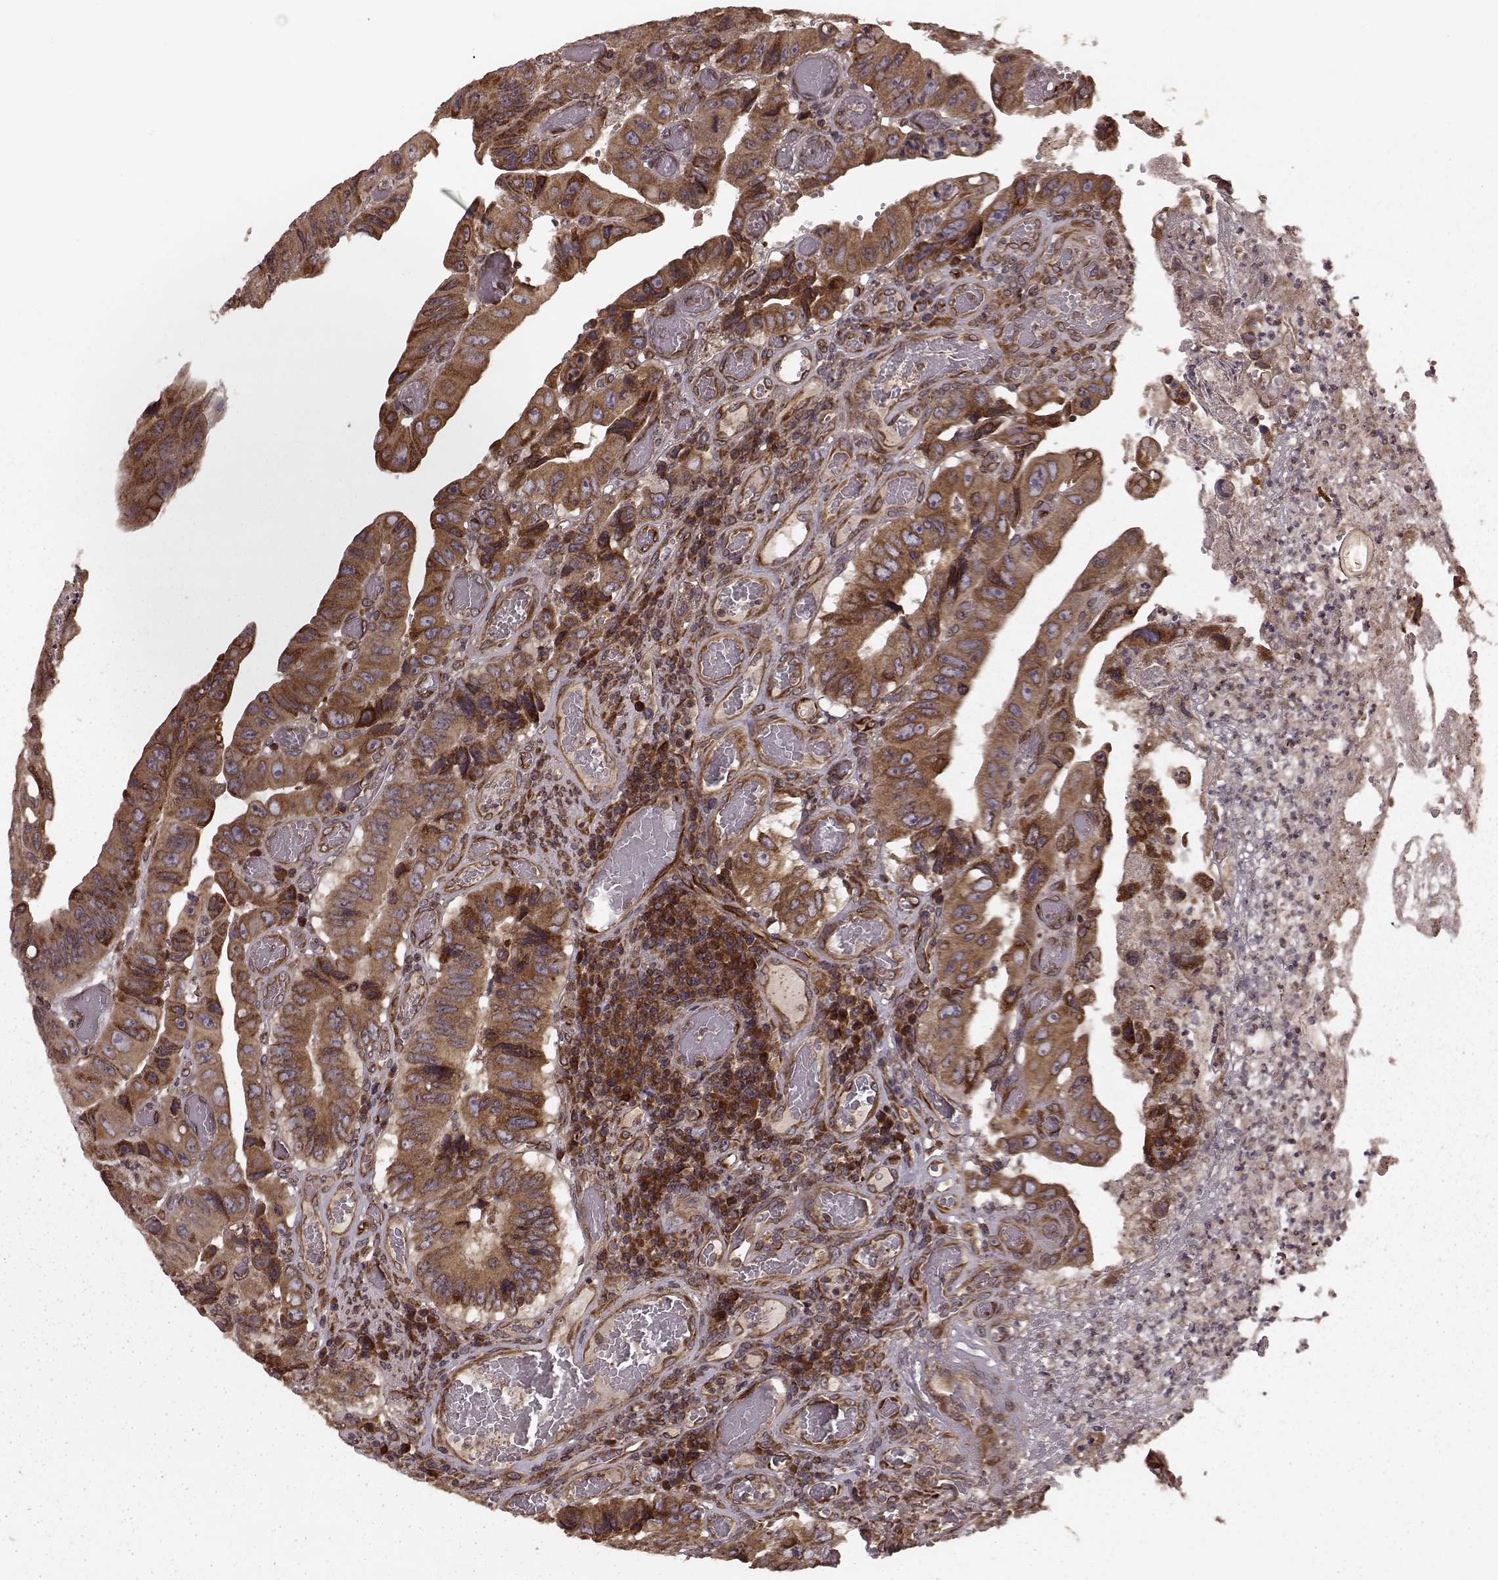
{"staining": {"intensity": "strong", "quantity": ">75%", "location": "cytoplasmic/membranous"}, "tissue": "colorectal cancer", "cell_type": "Tumor cells", "image_type": "cancer", "snomed": [{"axis": "morphology", "description": "Adenocarcinoma, NOS"}, {"axis": "topography", "description": "Colon"}], "caption": "Brown immunohistochemical staining in colorectal cancer demonstrates strong cytoplasmic/membranous positivity in about >75% of tumor cells.", "gene": "AGPAT1", "patient": {"sex": "female", "age": 84}}